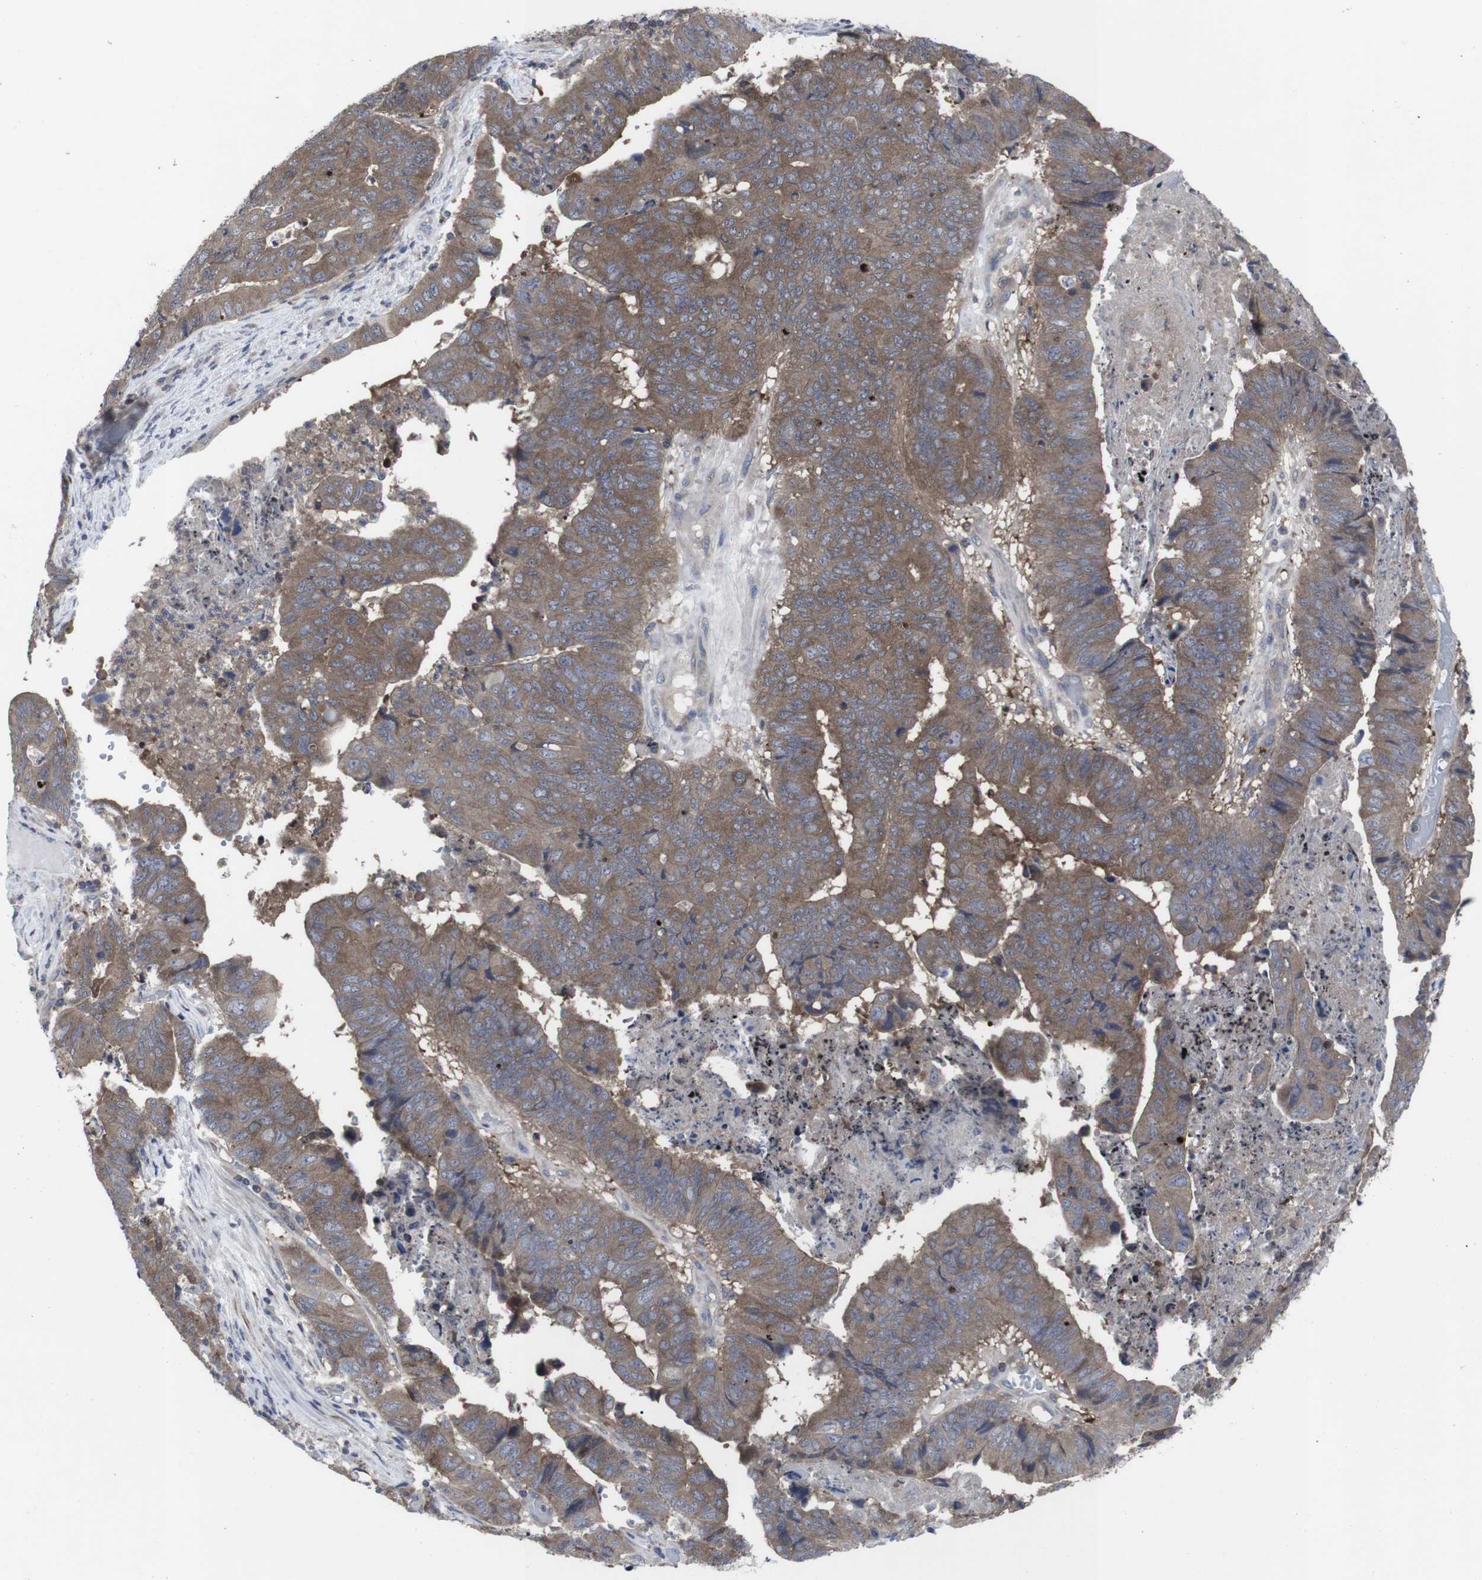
{"staining": {"intensity": "moderate", "quantity": ">75%", "location": "cytoplasmic/membranous"}, "tissue": "stomach cancer", "cell_type": "Tumor cells", "image_type": "cancer", "snomed": [{"axis": "morphology", "description": "Adenocarcinoma, NOS"}, {"axis": "topography", "description": "Stomach, lower"}], "caption": "The photomicrograph demonstrates immunohistochemical staining of adenocarcinoma (stomach). There is moderate cytoplasmic/membranous positivity is seen in about >75% of tumor cells.", "gene": "HPRT1", "patient": {"sex": "male", "age": 77}}